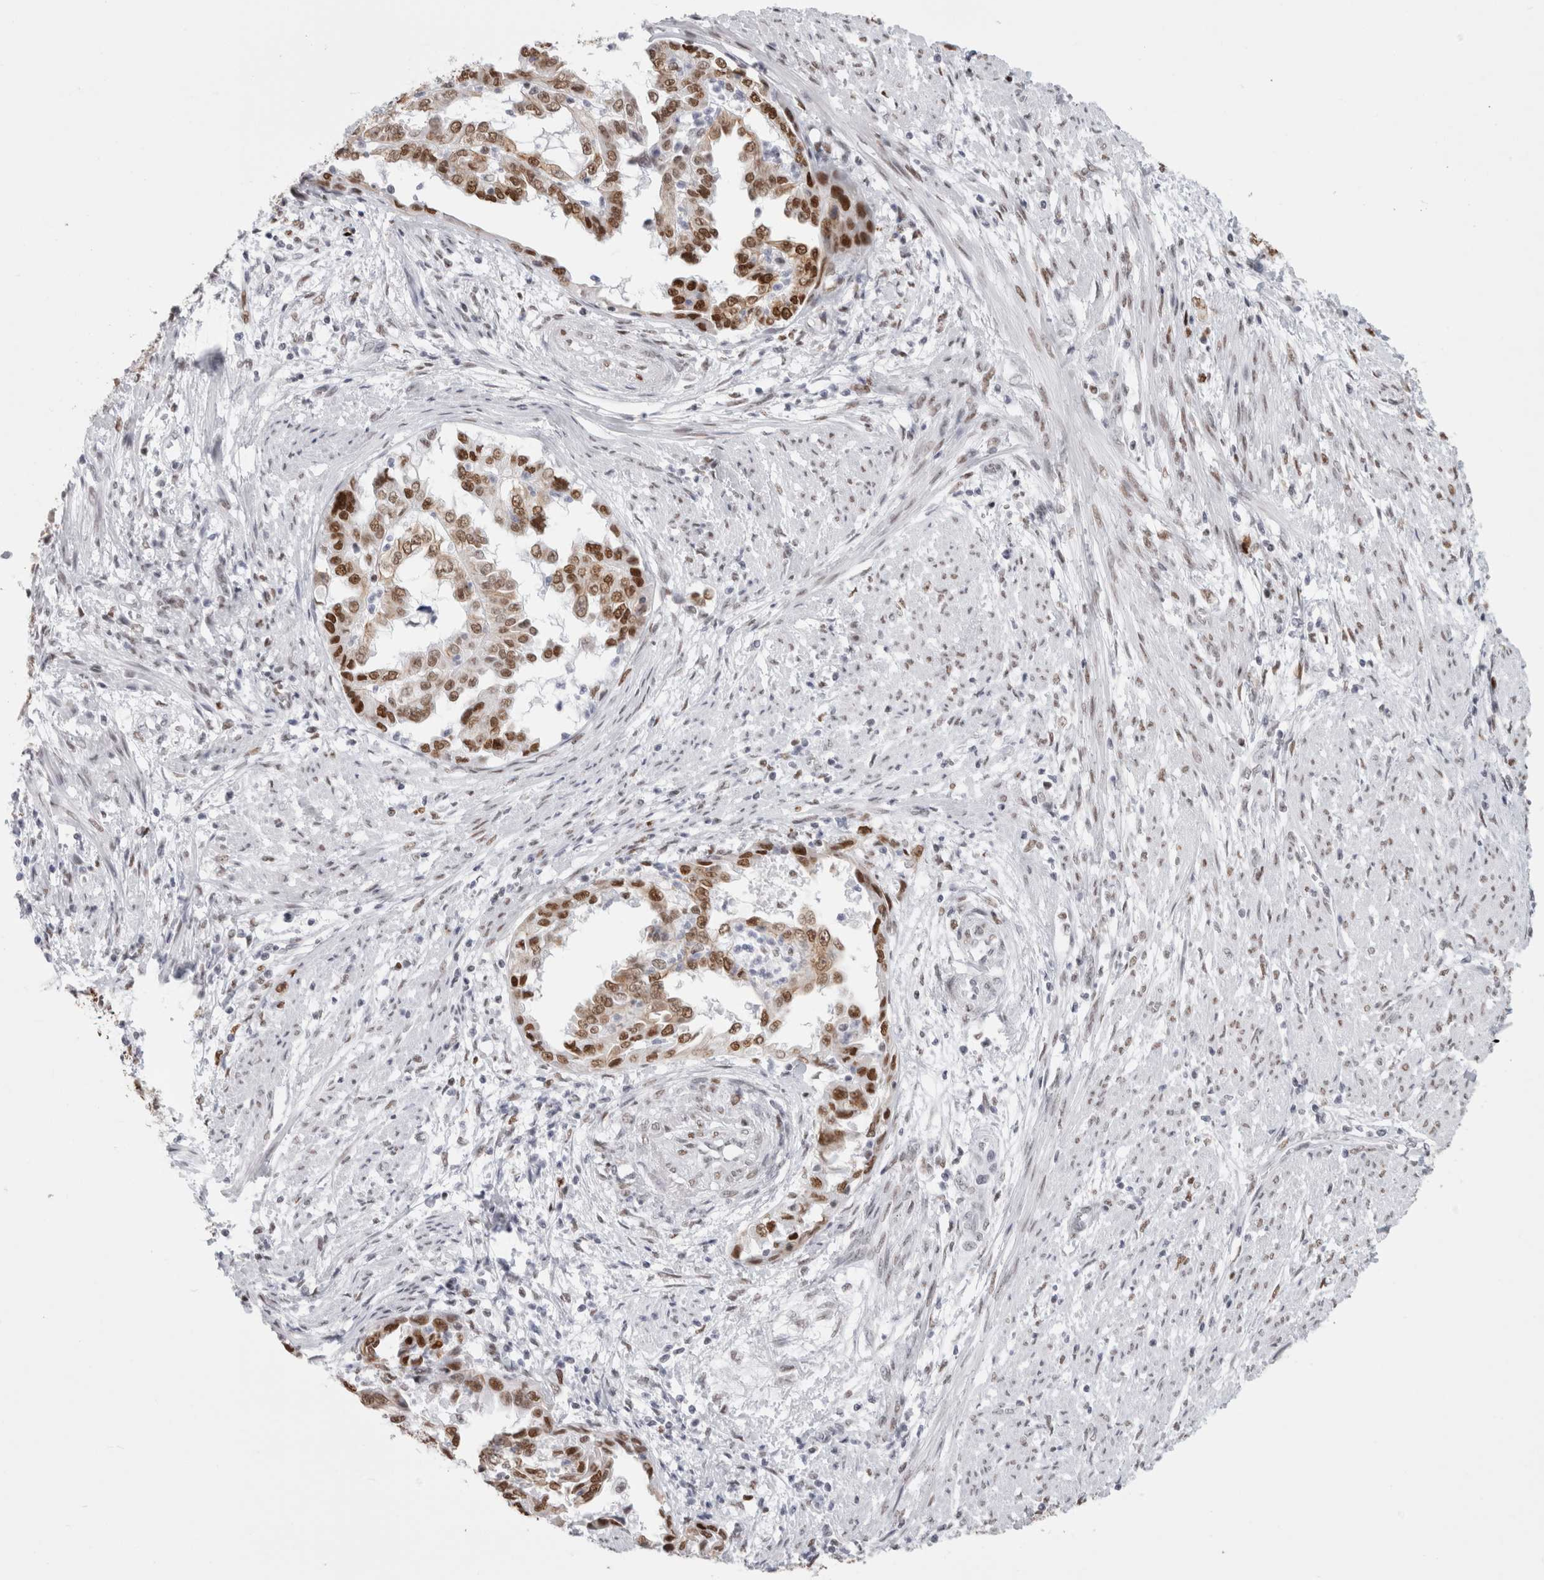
{"staining": {"intensity": "strong", "quantity": ">75%", "location": "nuclear"}, "tissue": "endometrial cancer", "cell_type": "Tumor cells", "image_type": "cancer", "snomed": [{"axis": "morphology", "description": "Adenocarcinoma, NOS"}, {"axis": "topography", "description": "Endometrium"}], "caption": "Immunohistochemistry of human endometrial adenocarcinoma reveals high levels of strong nuclear positivity in approximately >75% of tumor cells. The staining was performed using DAB to visualize the protein expression in brown, while the nuclei were stained in blue with hematoxylin (Magnification: 20x).", "gene": "SMARCC1", "patient": {"sex": "female", "age": 85}}